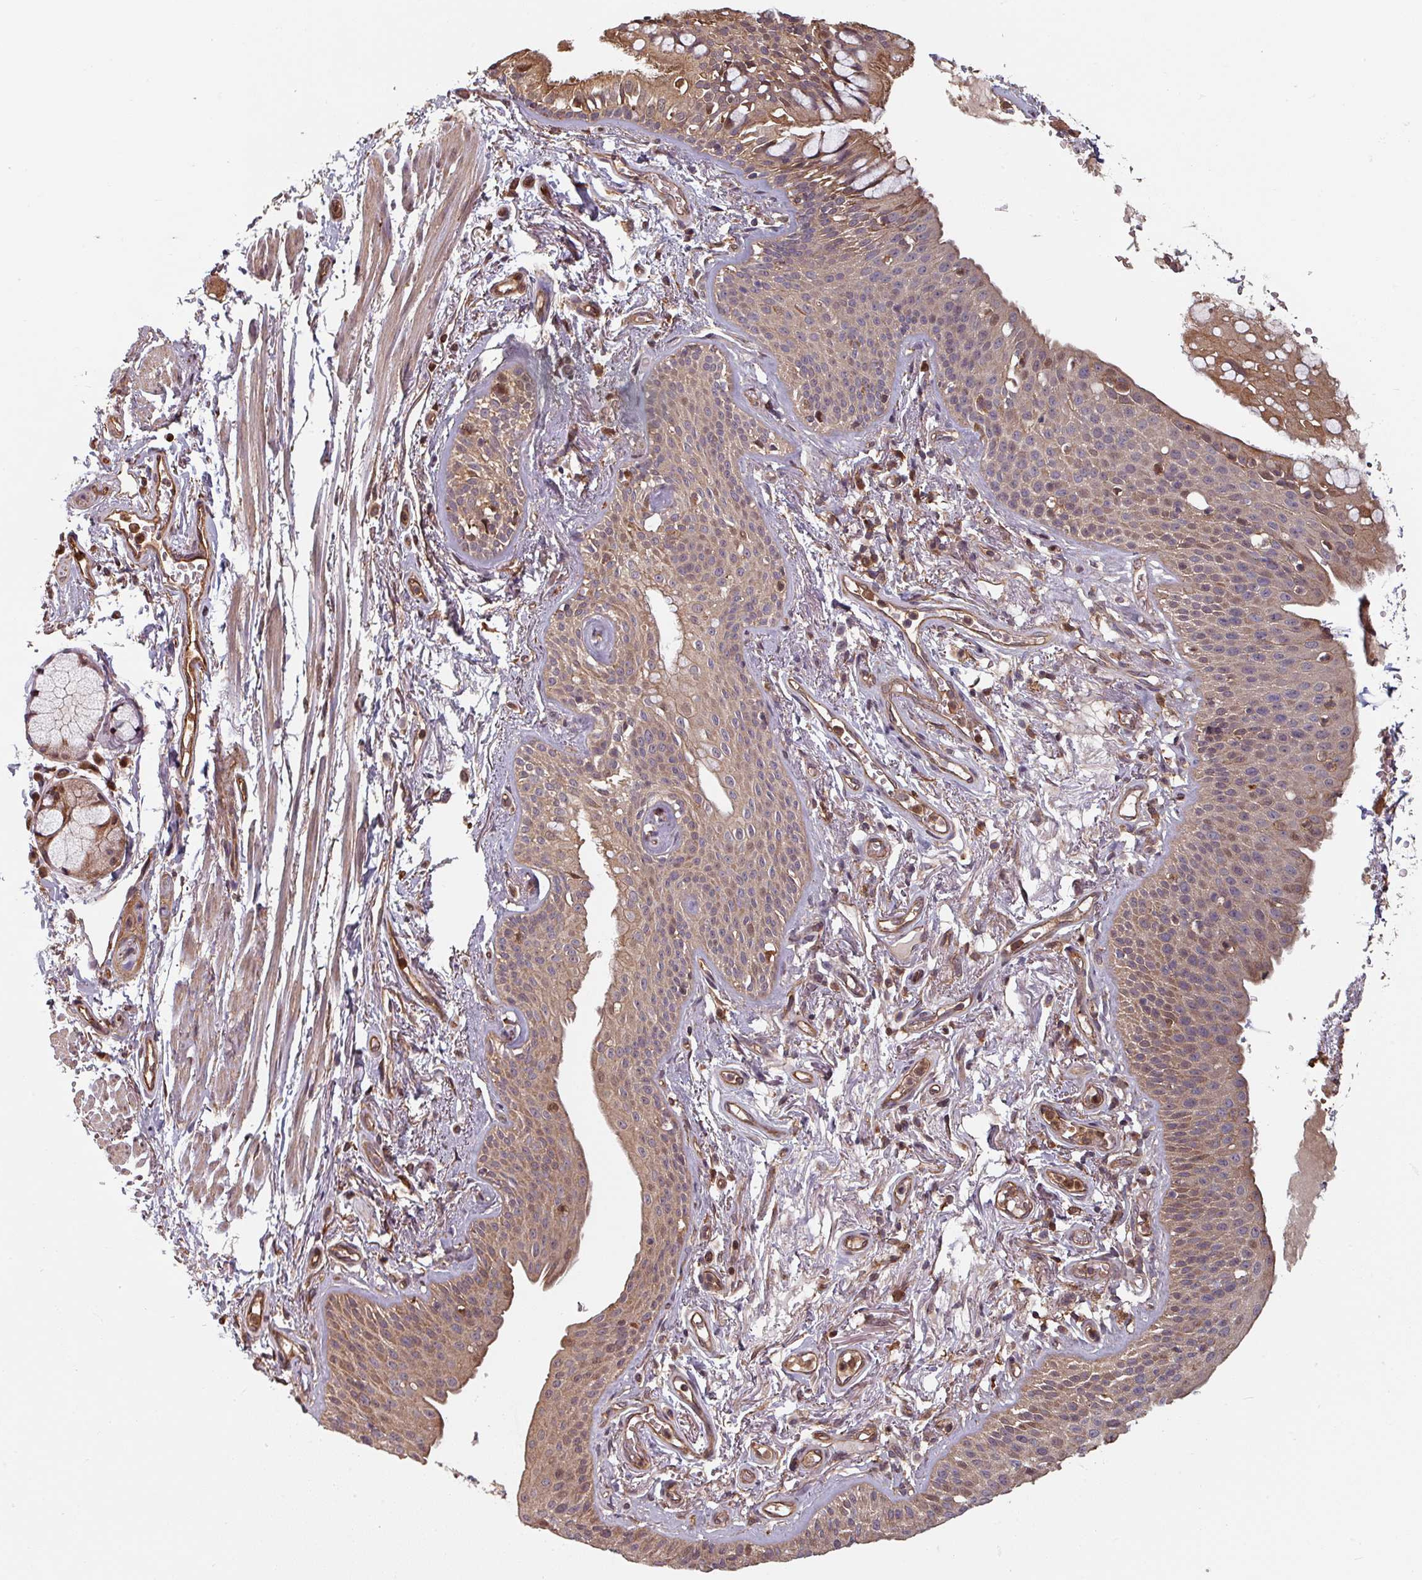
{"staining": {"intensity": "moderate", "quantity": "25%-75%", "location": "cytoplasmic/membranous"}, "tissue": "bronchus", "cell_type": "Respiratory epithelial cells", "image_type": "normal", "snomed": [{"axis": "morphology", "description": "Normal tissue, NOS"}, {"axis": "topography", "description": "Bronchus"}], "caption": "Protein staining reveals moderate cytoplasmic/membranous staining in approximately 25%-75% of respiratory epithelial cells in benign bronchus.", "gene": "EID1", "patient": {"sex": "male", "age": 70}}